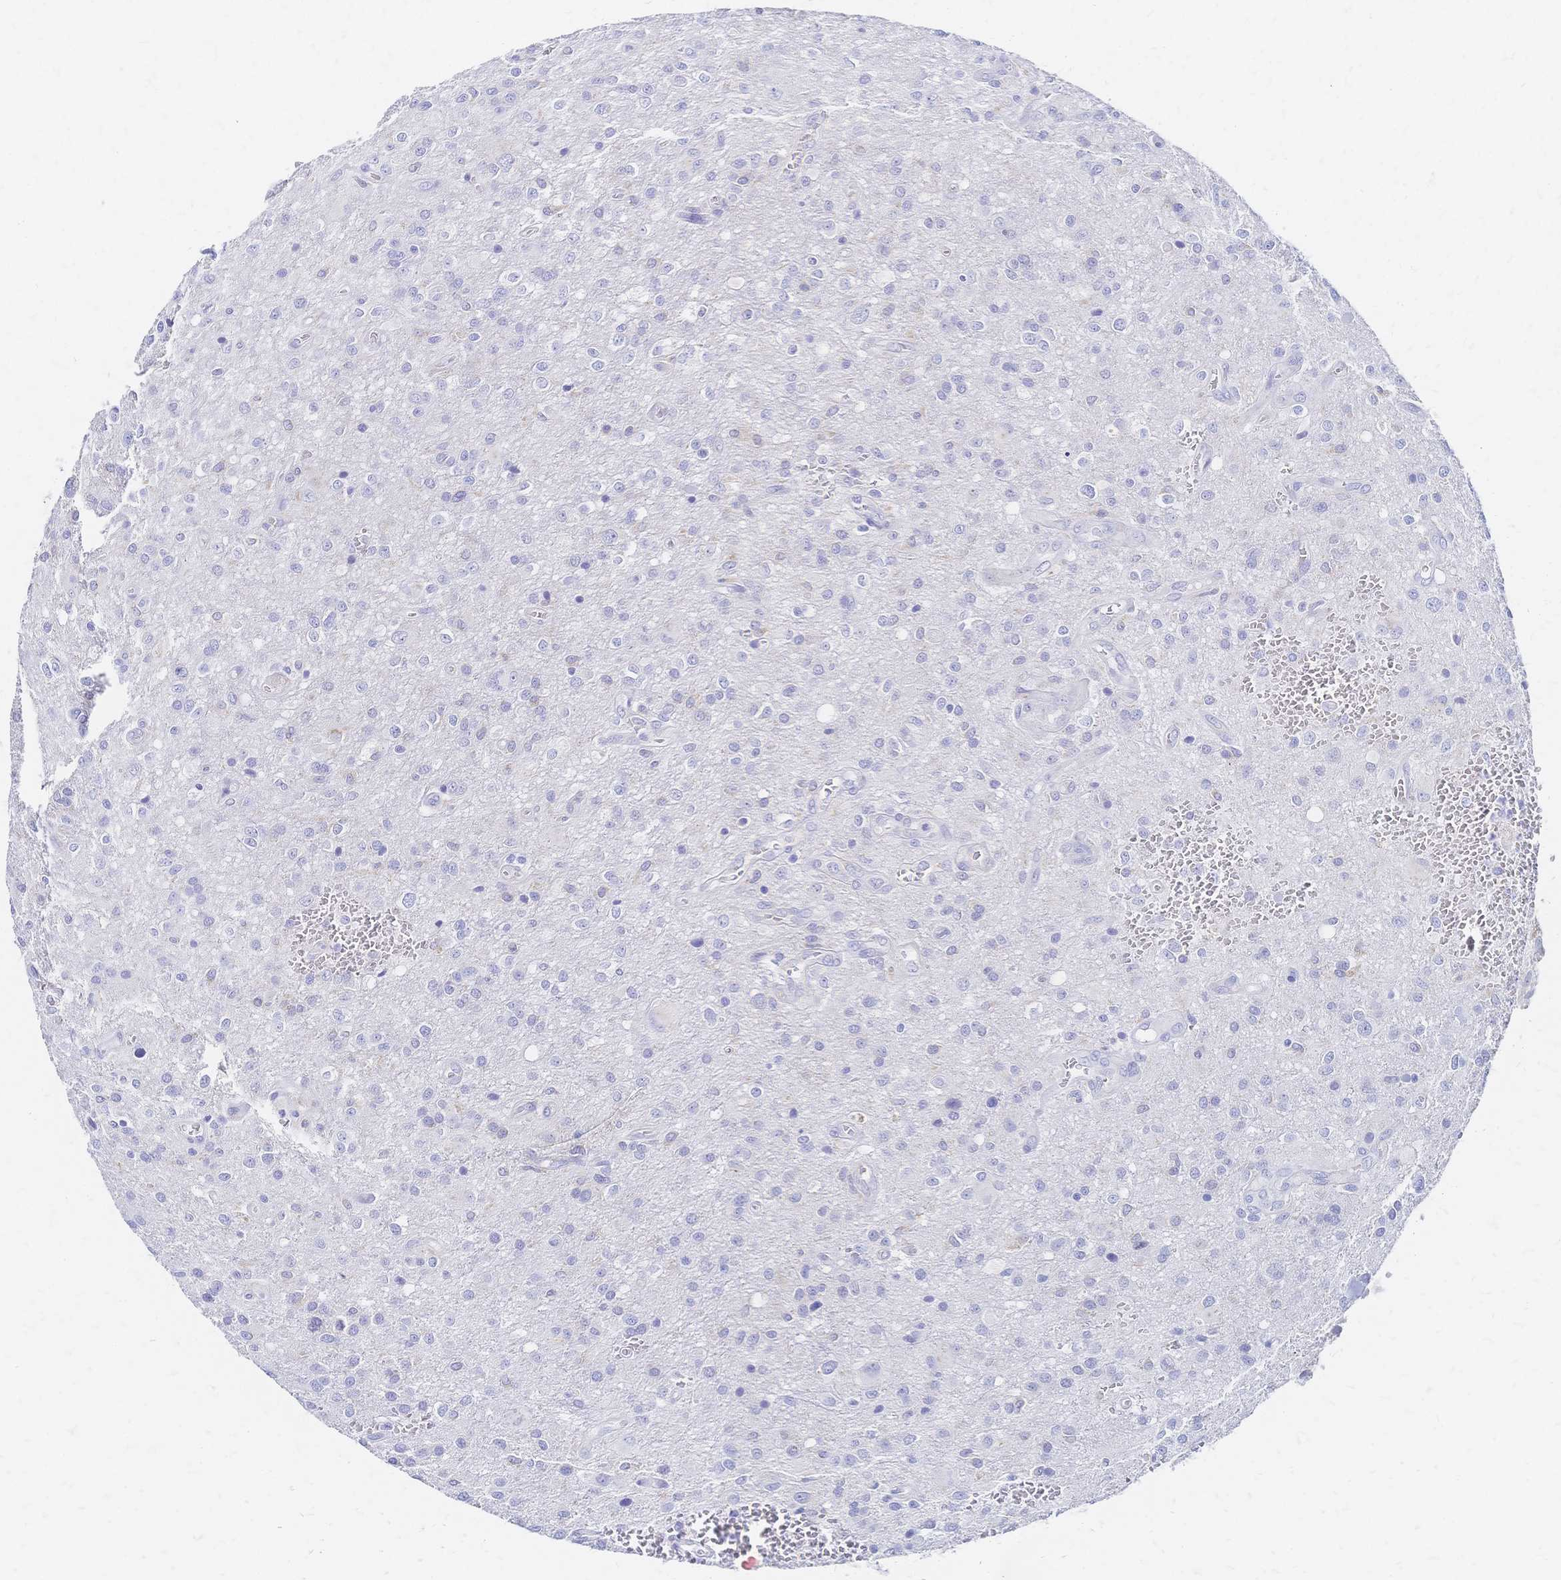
{"staining": {"intensity": "negative", "quantity": "none", "location": "none"}, "tissue": "glioma", "cell_type": "Tumor cells", "image_type": "cancer", "snomed": [{"axis": "morphology", "description": "Glioma, malignant, Low grade"}, {"axis": "topography", "description": "Brain"}], "caption": "Tumor cells show no significant staining in glioma.", "gene": "SLC5A1", "patient": {"sex": "male", "age": 66}}